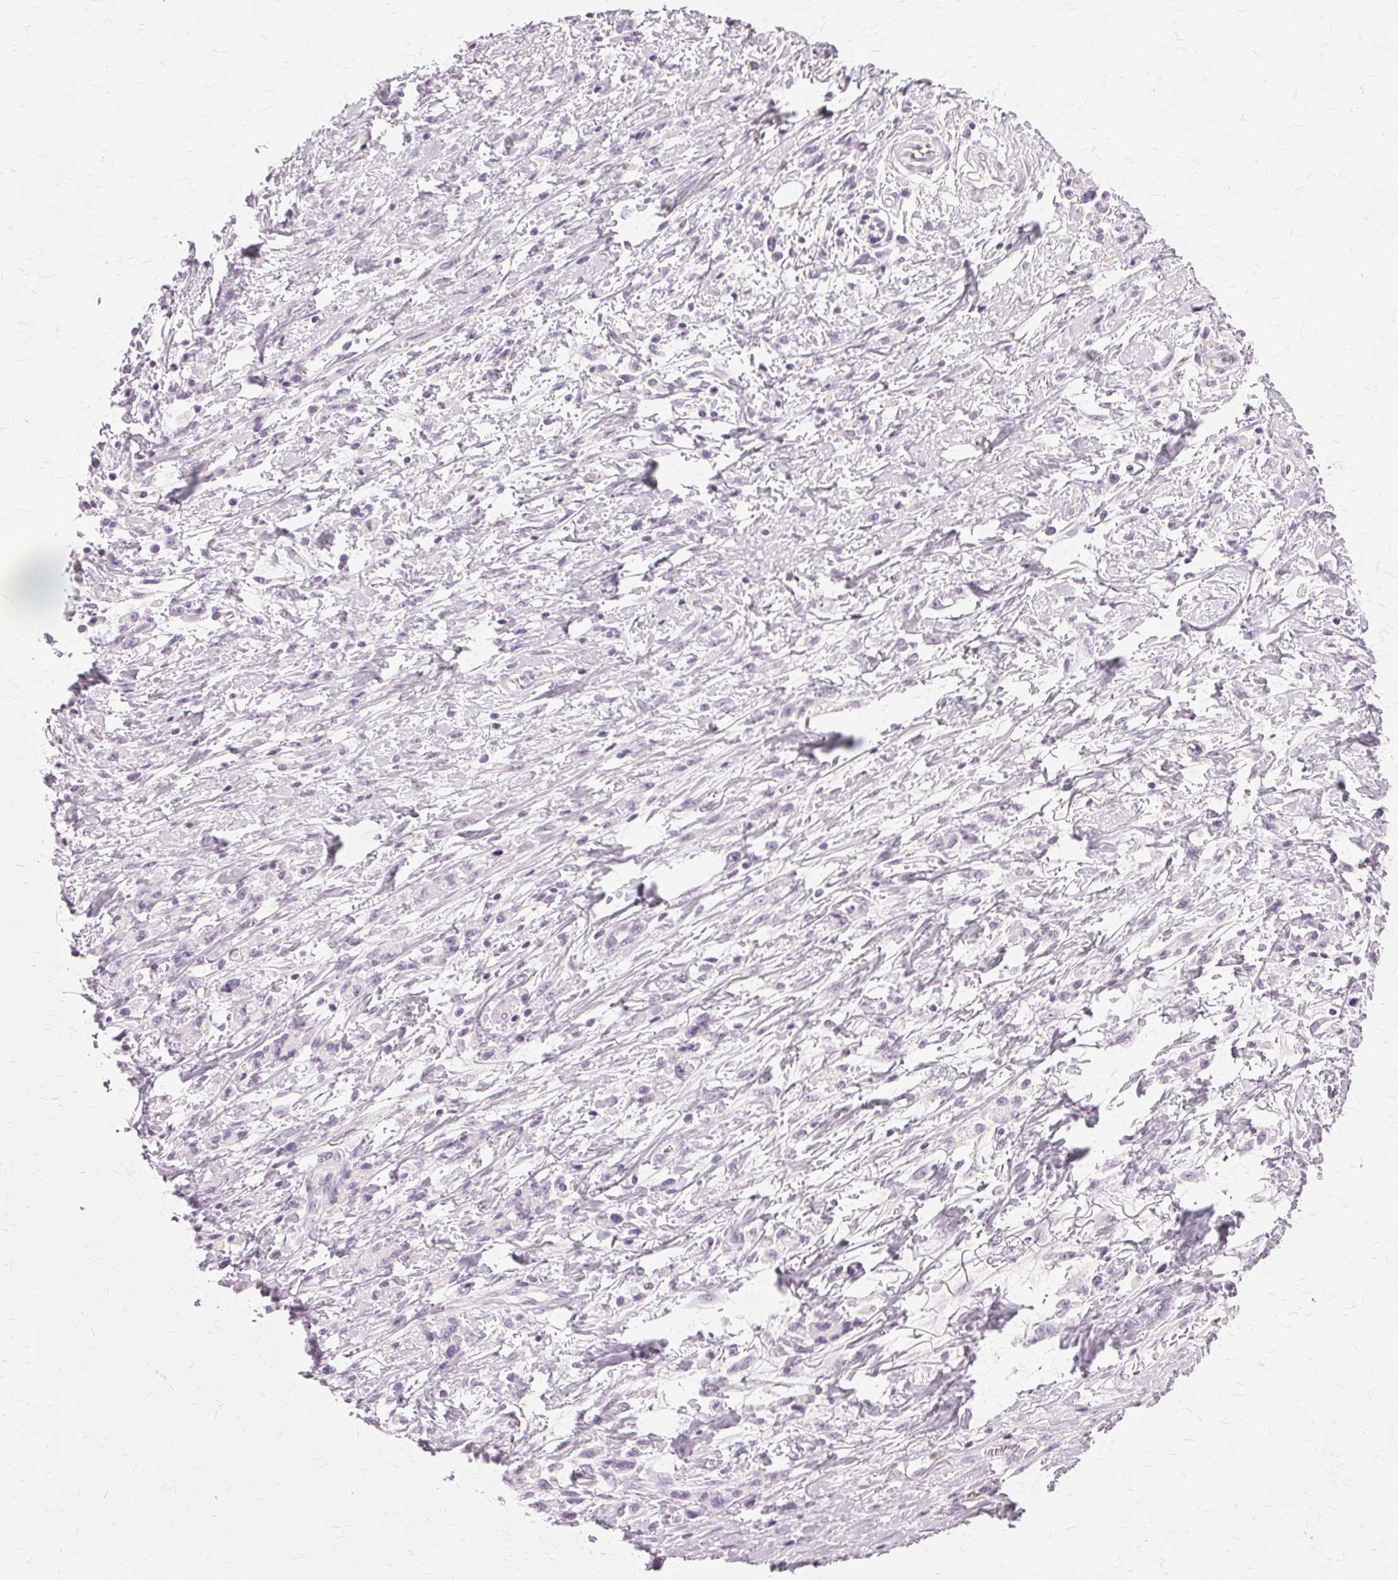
{"staining": {"intensity": "negative", "quantity": "none", "location": "none"}, "tissue": "stomach cancer", "cell_type": "Tumor cells", "image_type": "cancer", "snomed": [{"axis": "morphology", "description": "Adenocarcinoma, NOS"}, {"axis": "topography", "description": "Stomach"}], "caption": "Immunohistochemical staining of stomach adenocarcinoma exhibits no significant expression in tumor cells.", "gene": "SLC45A3", "patient": {"sex": "female", "age": 84}}